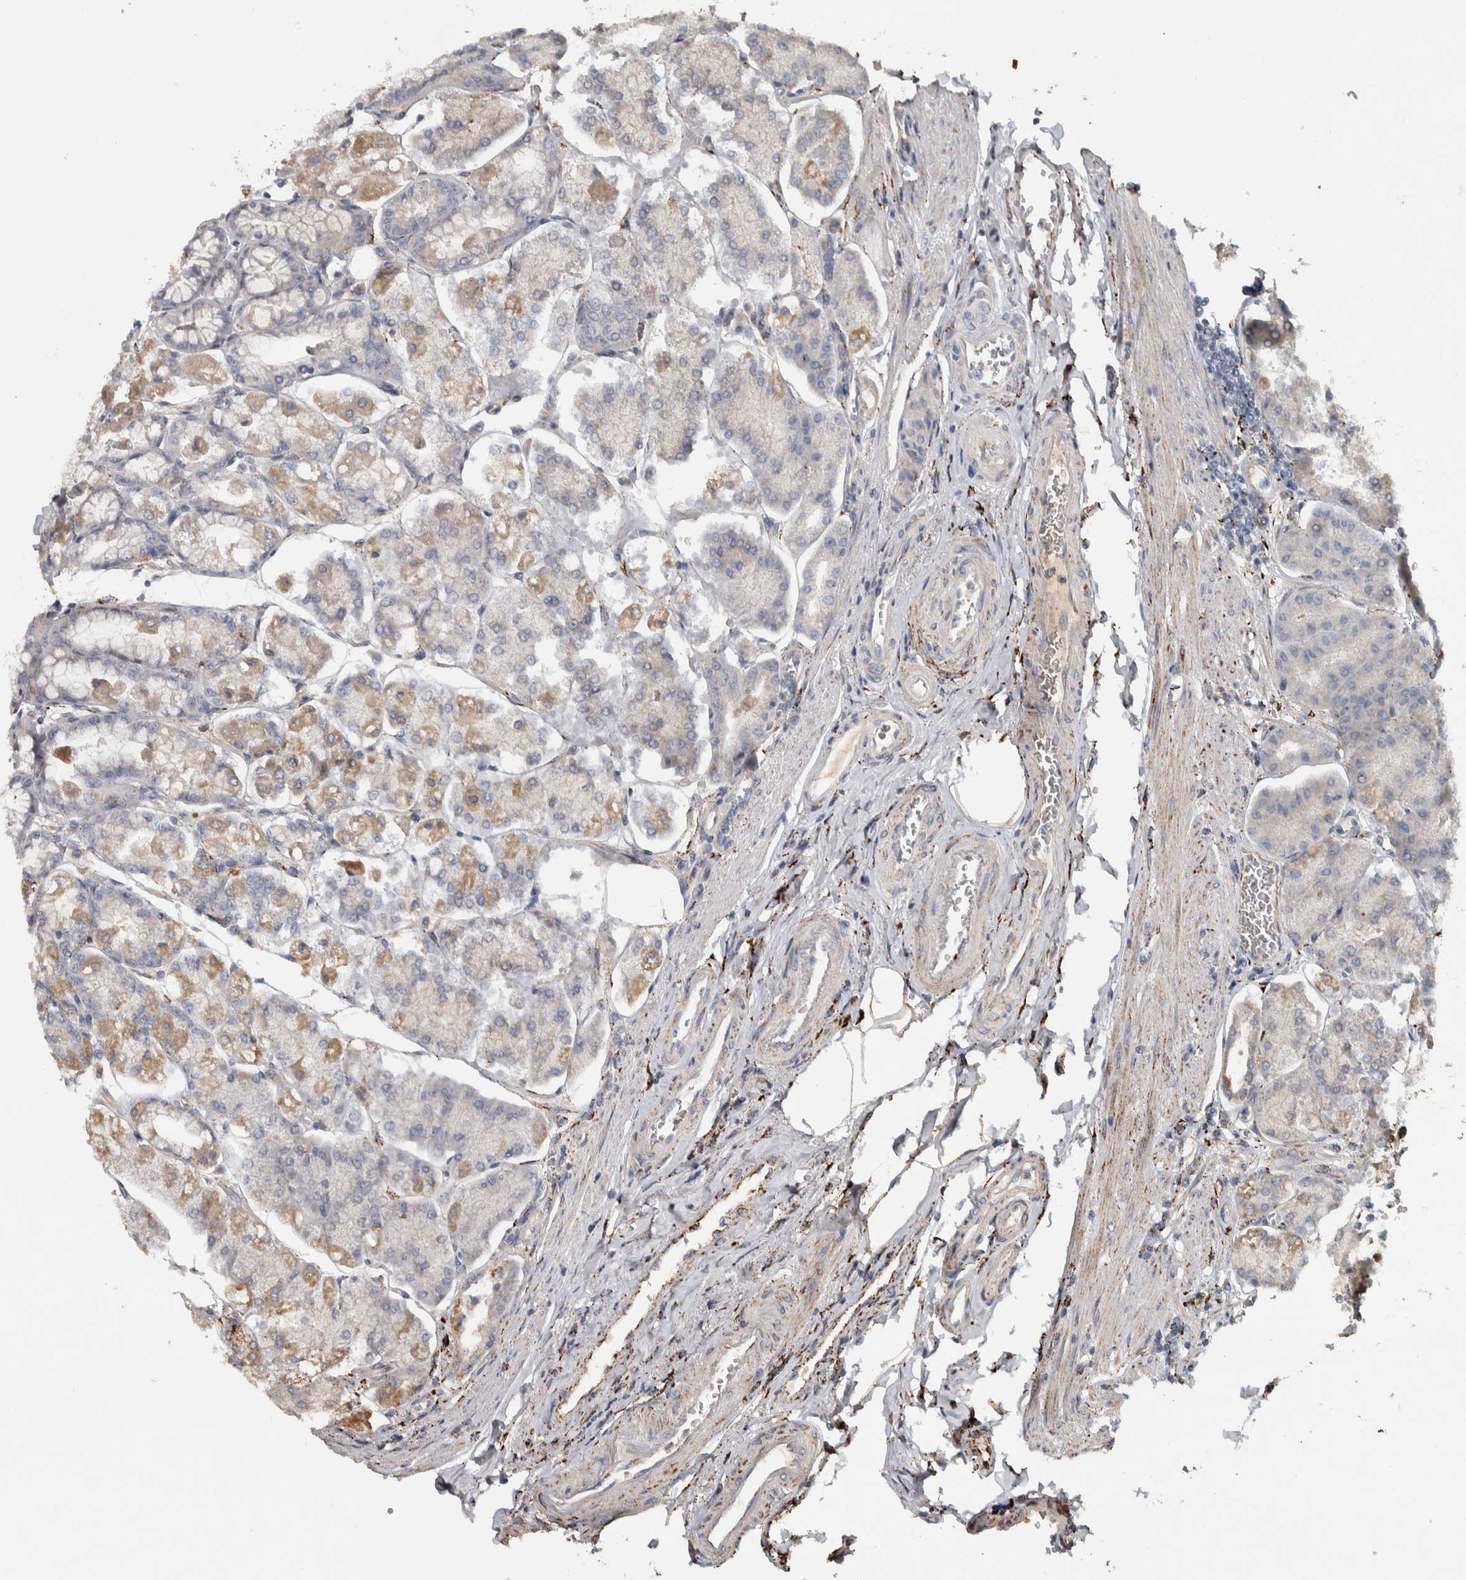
{"staining": {"intensity": "weak", "quantity": "<25%", "location": "cytoplasmic/membranous"}, "tissue": "stomach", "cell_type": "Glandular cells", "image_type": "normal", "snomed": [{"axis": "morphology", "description": "Normal tissue, NOS"}, {"axis": "topography", "description": "Stomach, lower"}], "caption": "Photomicrograph shows no significant protein staining in glandular cells of normal stomach.", "gene": "FAM78A", "patient": {"sex": "male", "age": 71}}